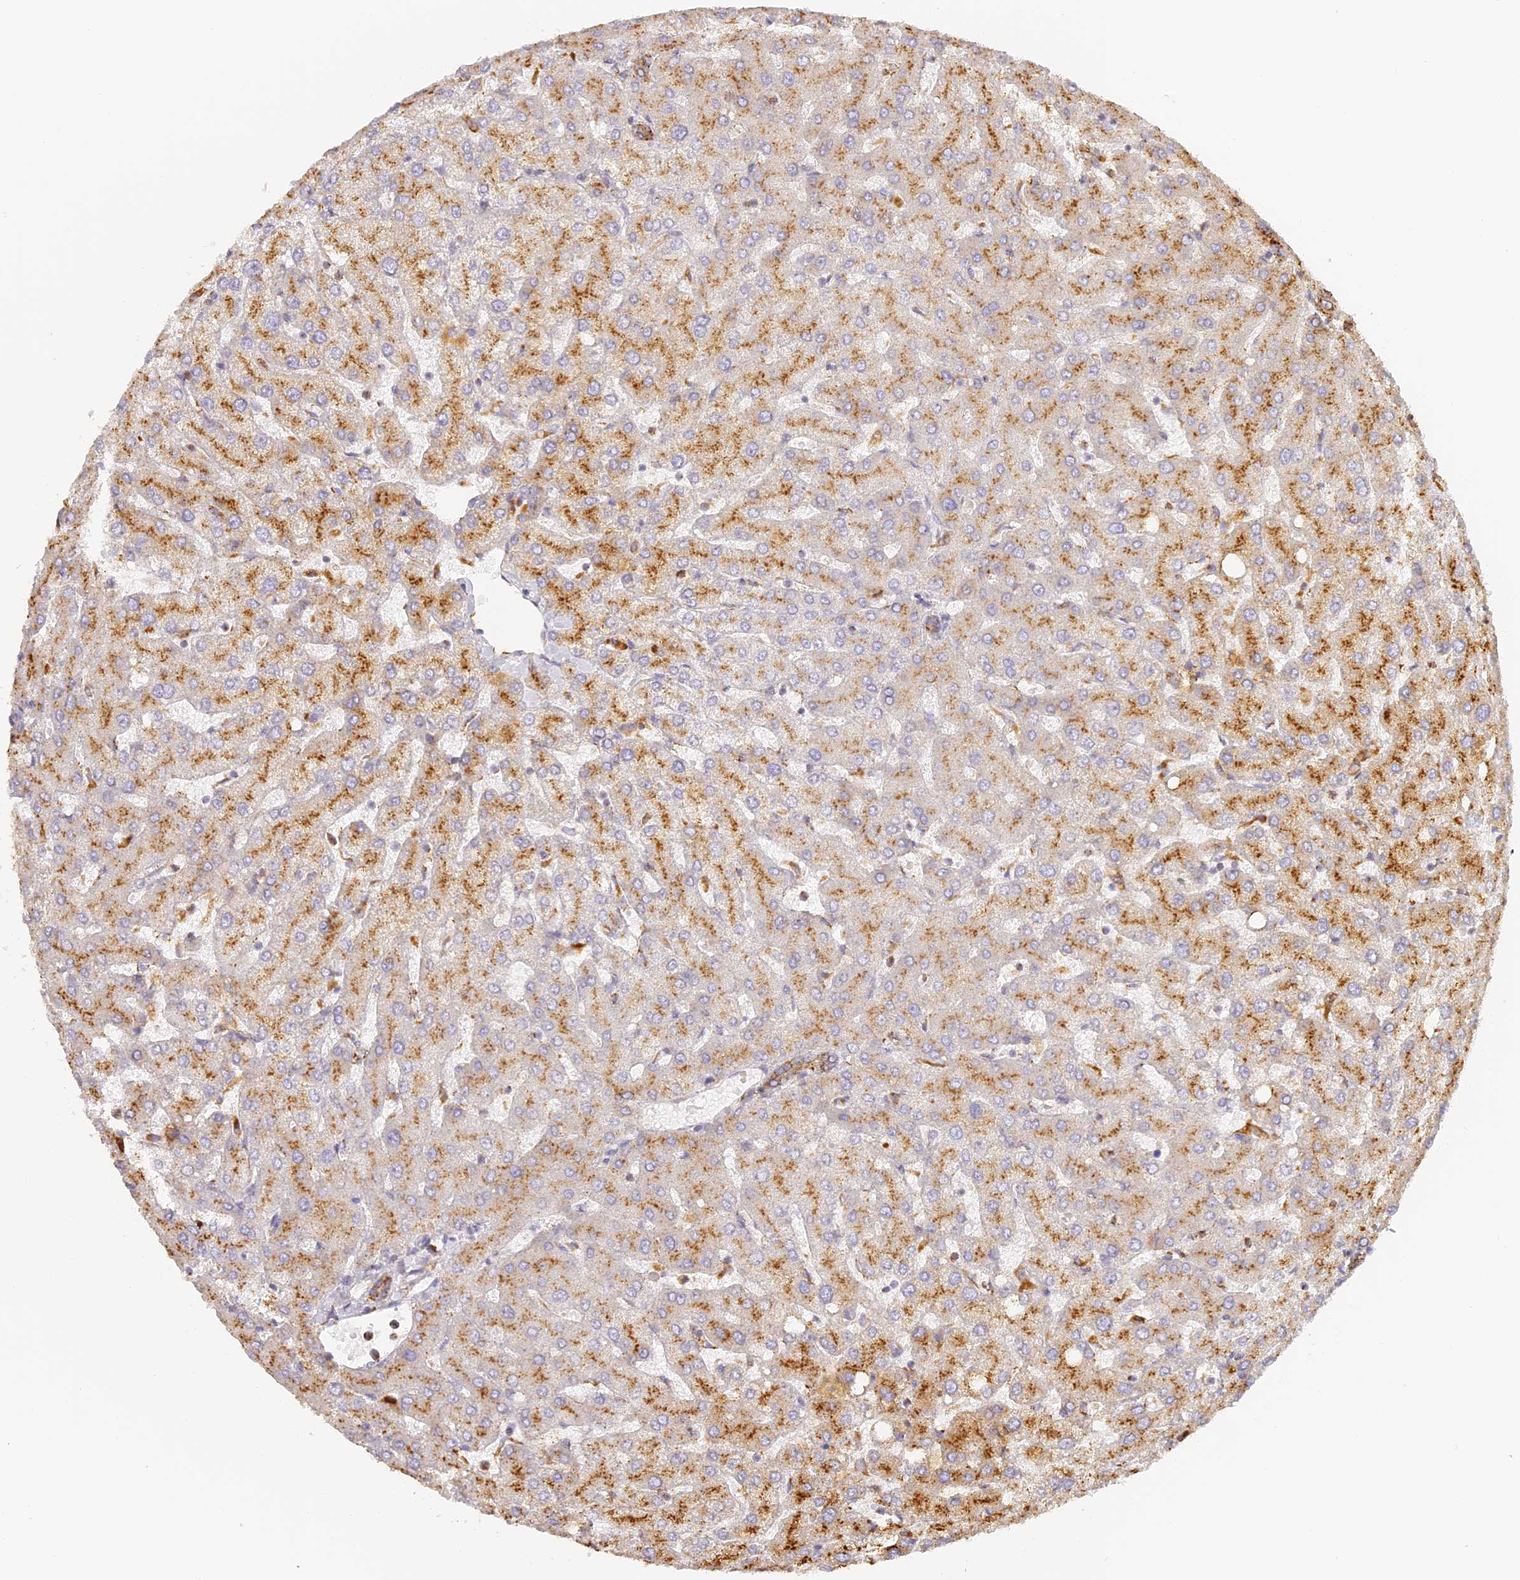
{"staining": {"intensity": "moderate", "quantity": ">75%", "location": "cytoplasmic/membranous"}, "tissue": "liver", "cell_type": "Cholangiocytes", "image_type": "normal", "snomed": [{"axis": "morphology", "description": "Normal tissue, NOS"}, {"axis": "topography", "description": "Liver"}], "caption": "DAB (3,3'-diaminobenzidine) immunohistochemical staining of benign human liver shows moderate cytoplasmic/membranous protein staining in approximately >75% of cholangiocytes.", "gene": "LAMP2", "patient": {"sex": "female", "age": 54}}